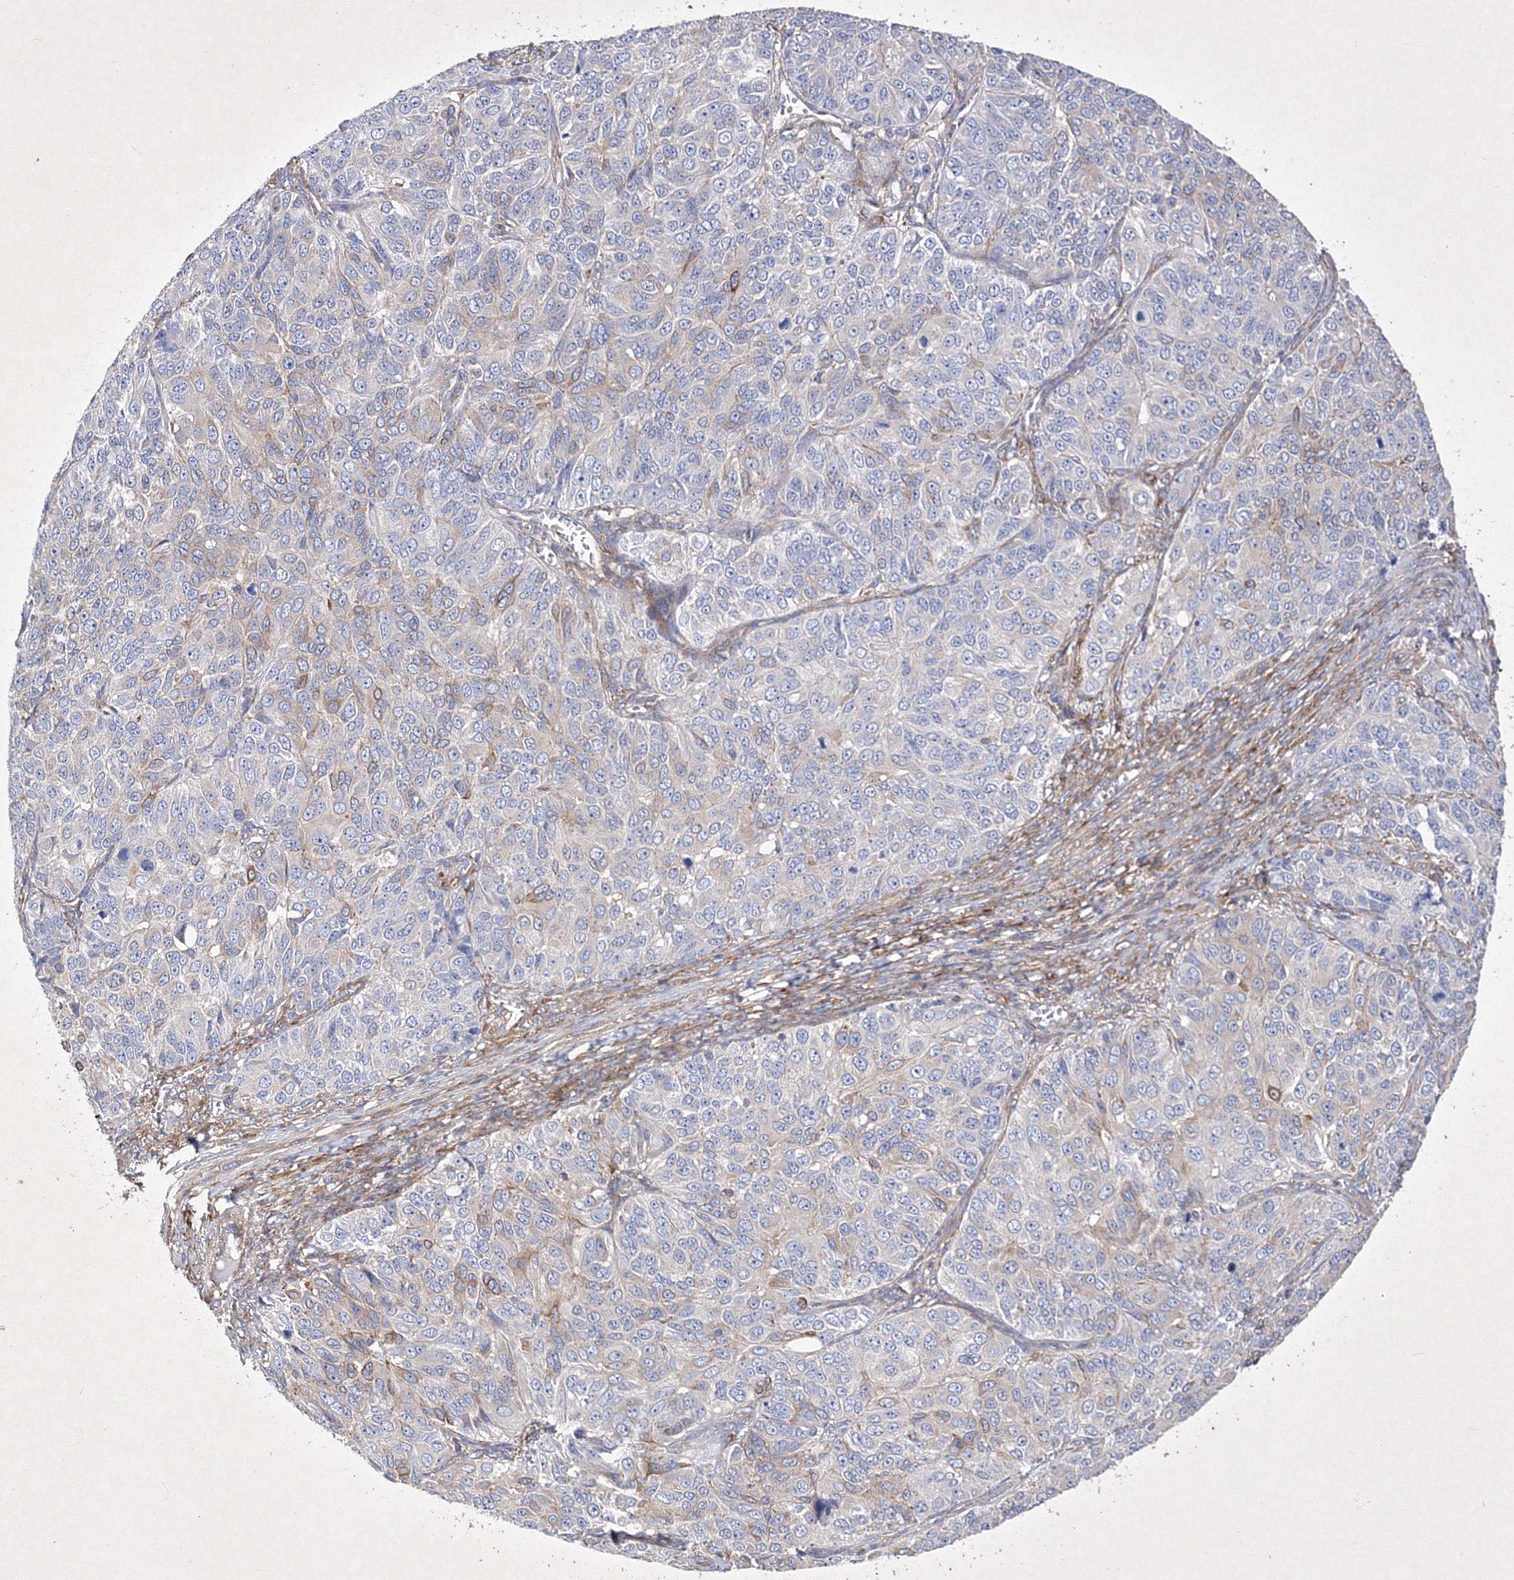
{"staining": {"intensity": "negative", "quantity": "none", "location": "none"}, "tissue": "ovarian cancer", "cell_type": "Tumor cells", "image_type": "cancer", "snomed": [{"axis": "morphology", "description": "Carcinoma, endometroid"}, {"axis": "topography", "description": "Ovary"}], "caption": "Immunohistochemistry of human ovarian cancer displays no expression in tumor cells. (Stains: DAB immunohistochemistry with hematoxylin counter stain, Microscopy: brightfield microscopy at high magnification).", "gene": "SNX18", "patient": {"sex": "female", "age": 51}}